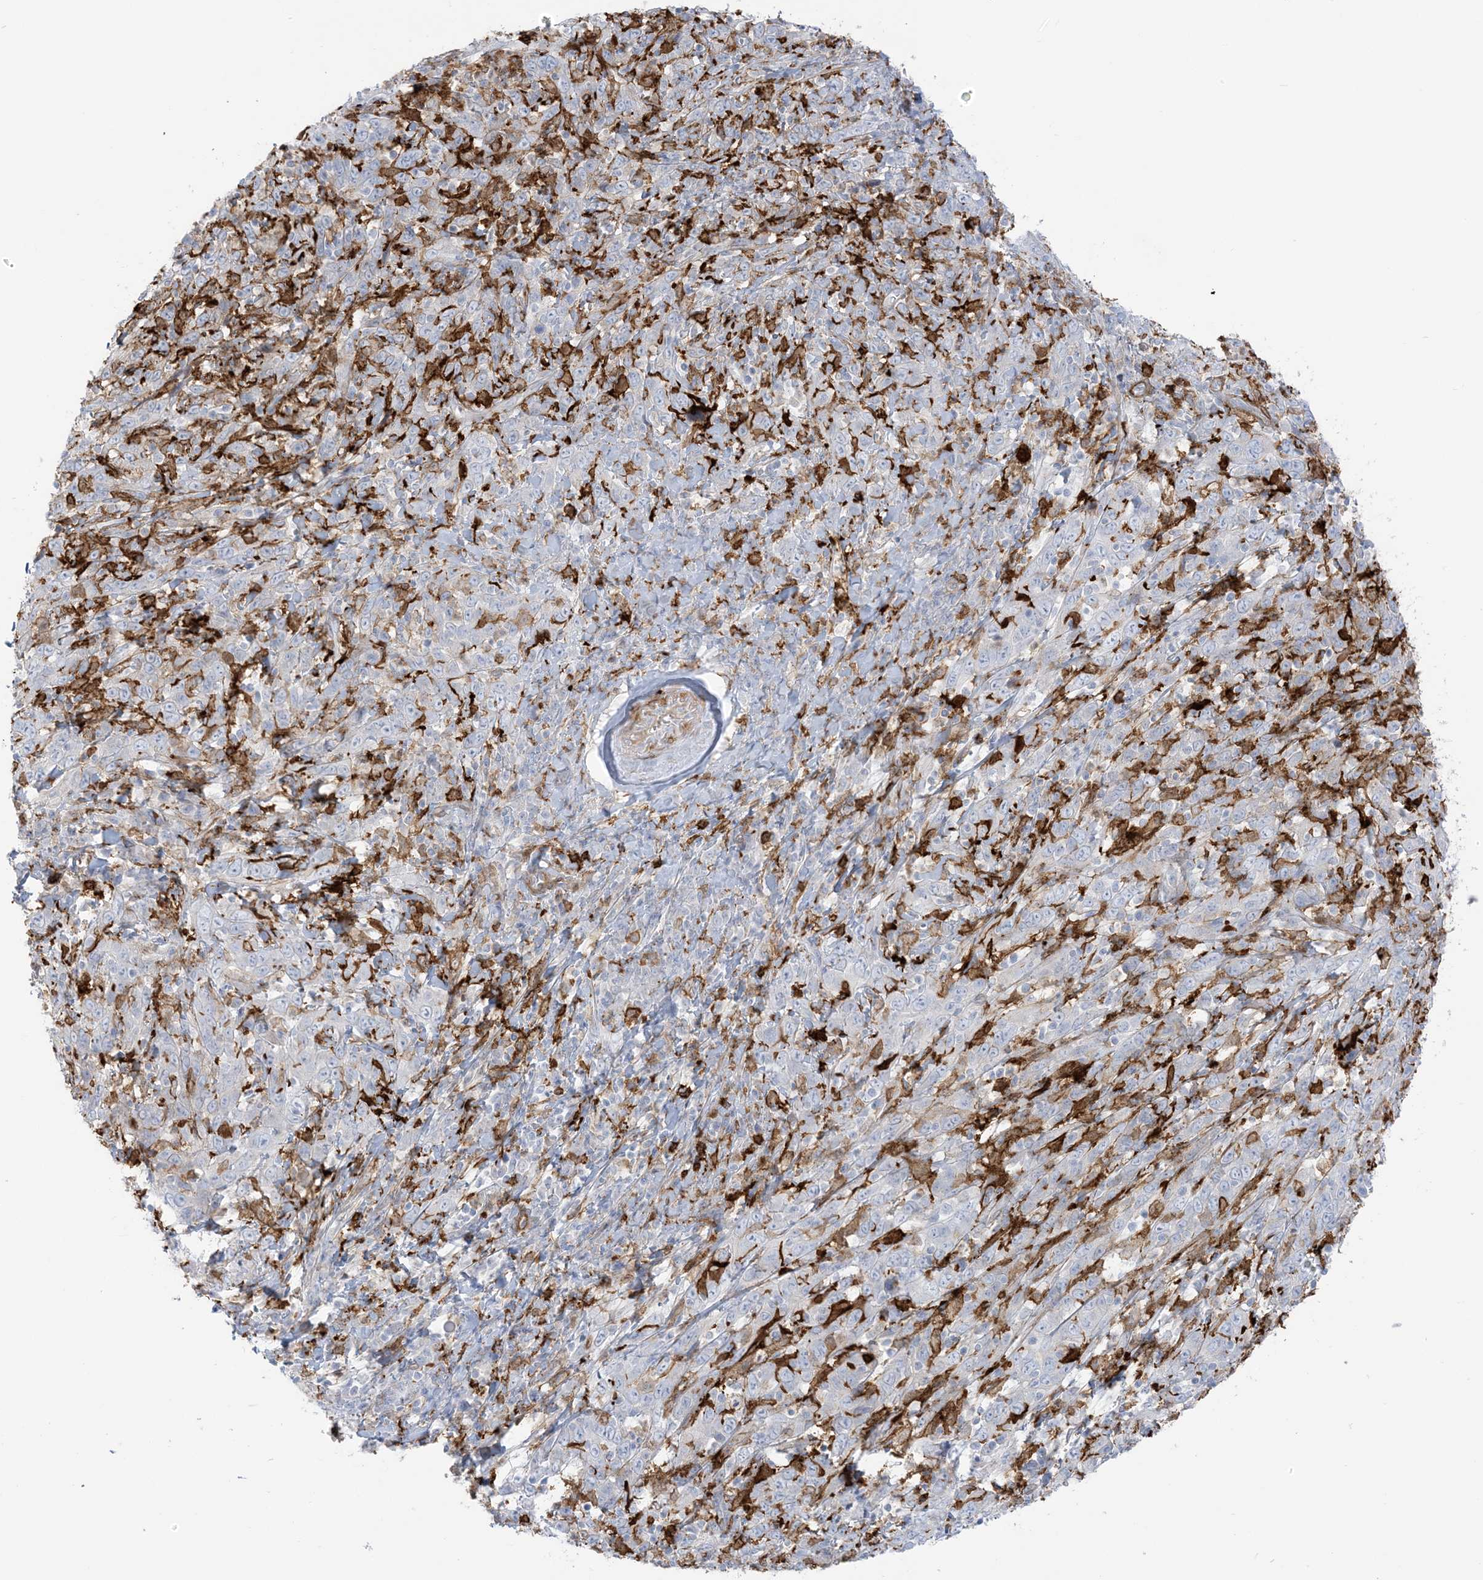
{"staining": {"intensity": "negative", "quantity": "none", "location": "none"}, "tissue": "cervical cancer", "cell_type": "Tumor cells", "image_type": "cancer", "snomed": [{"axis": "morphology", "description": "Squamous cell carcinoma, NOS"}, {"axis": "topography", "description": "Cervix"}], "caption": "Histopathology image shows no significant protein positivity in tumor cells of cervical cancer (squamous cell carcinoma).", "gene": "ICMT", "patient": {"sex": "female", "age": 46}}